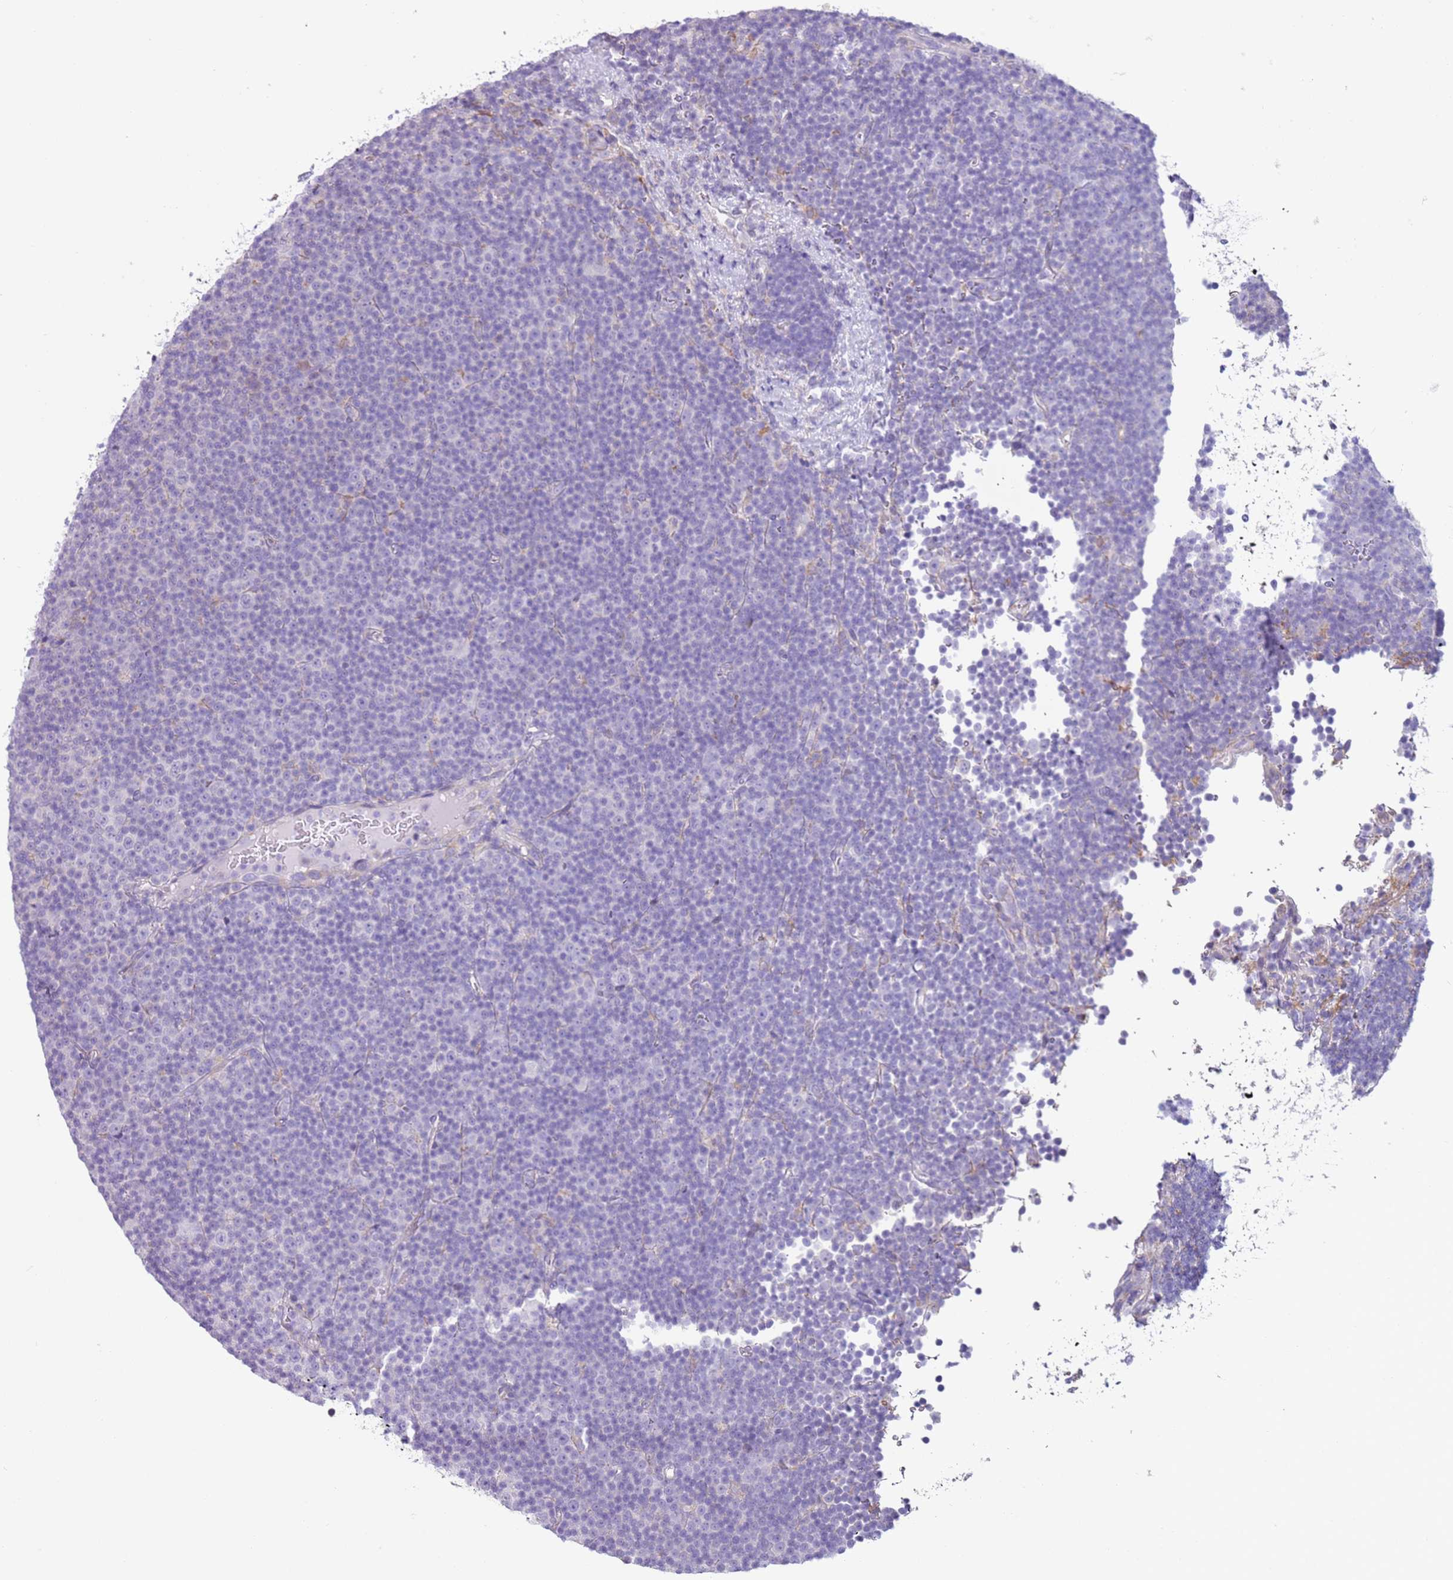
{"staining": {"intensity": "negative", "quantity": "none", "location": "none"}, "tissue": "lymphoma", "cell_type": "Tumor cells", "image_type": "cancer", "snomed": [{"axis": "morphology", "description": "Malignant lymphoma, non-Hodgkin's type, Low grade"}, {"axis": "topography", "description": "Lymph node"}], "caption": "Tumor cells show no significant staining in lymphoma.", "gene": "OAF", "patient": {"sex": "female", "age": 67}}